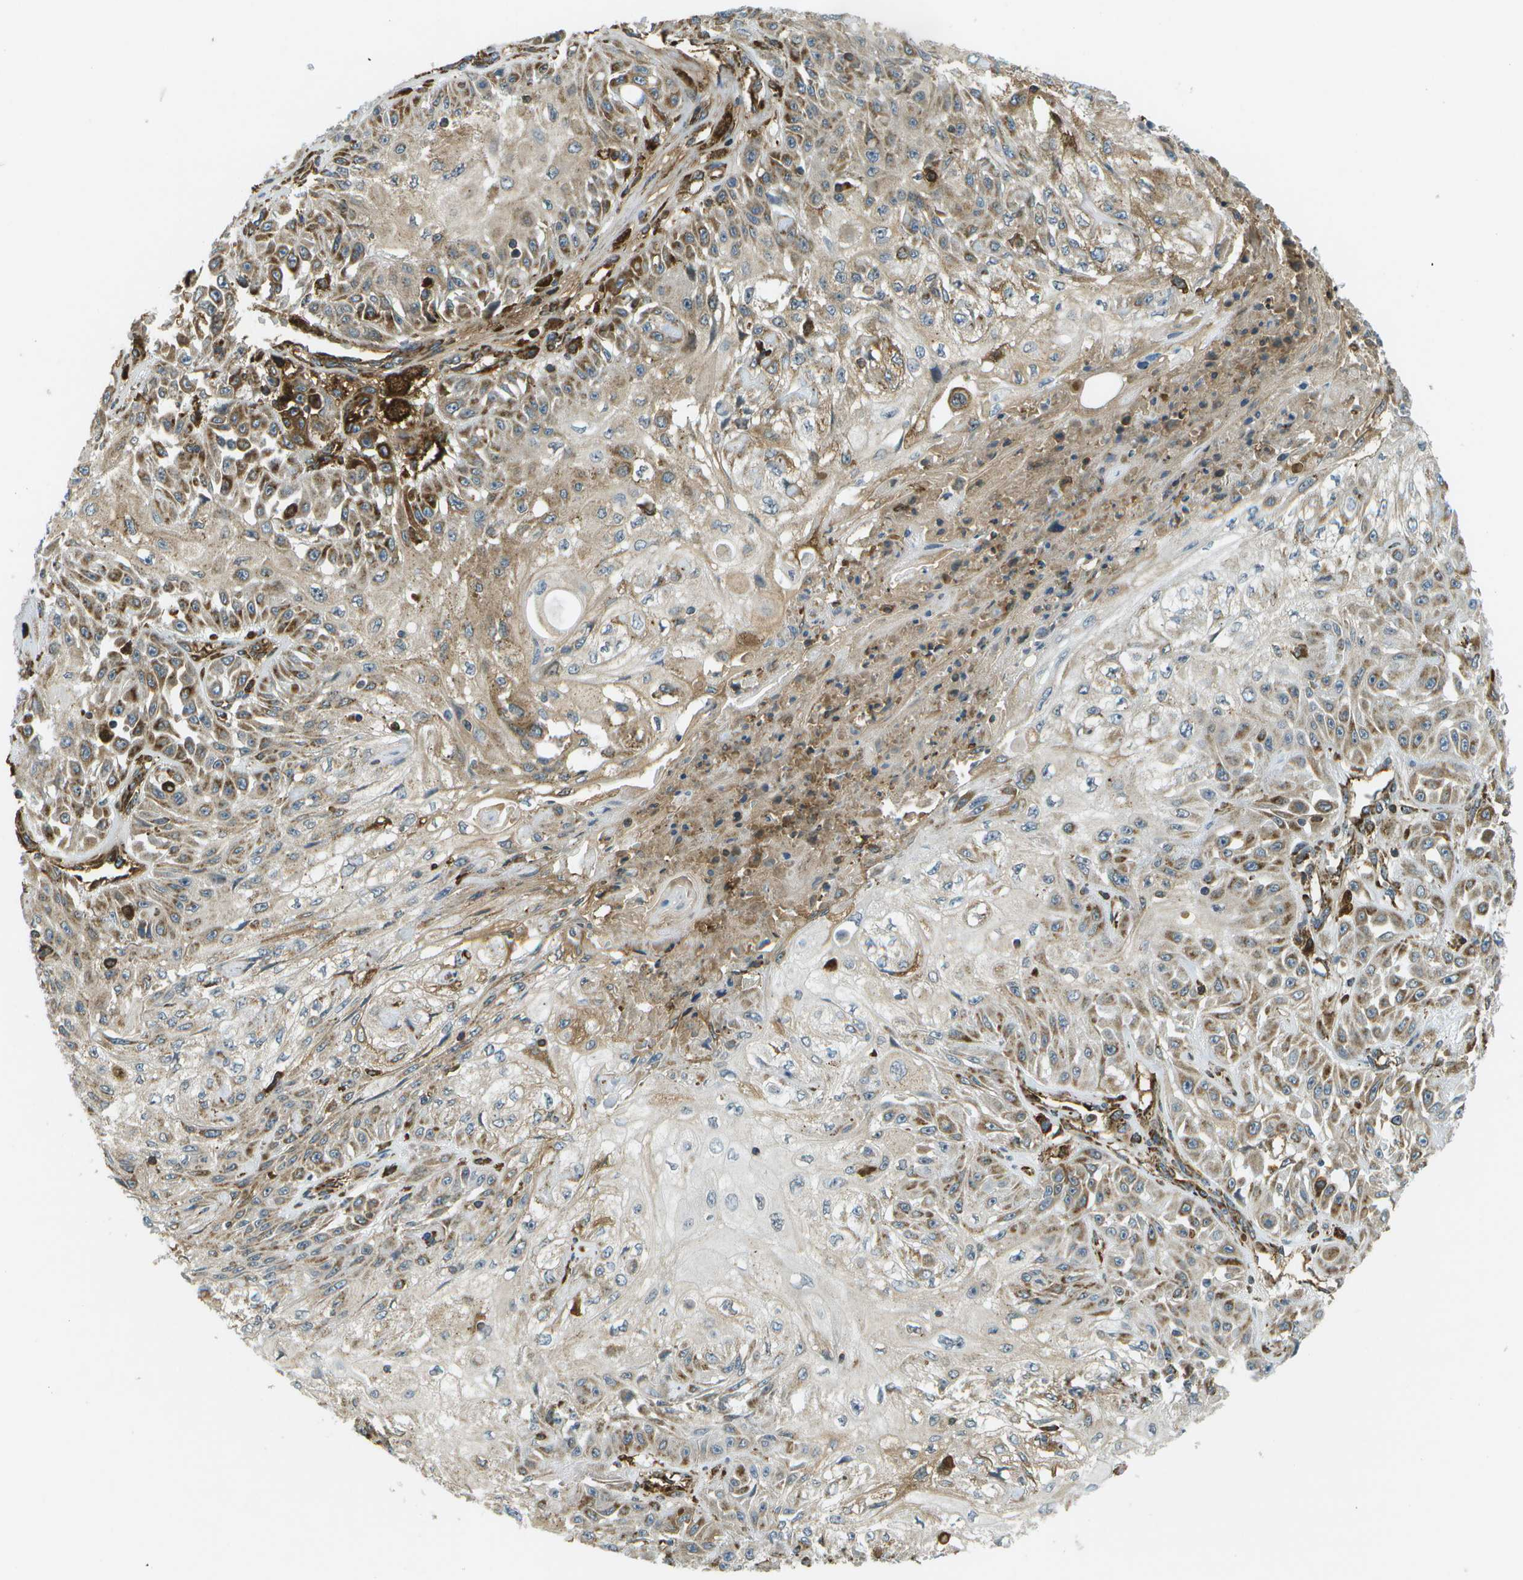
{"staining": {"intensity": "moderate", "quantity": ">75%", "location": "cytoplasmic/membranous"}, "tissue": "skin cancer", "cell_type": "Tumor cells", "image_type": "cancer", "snomed": [{"axis": "morphology", "description": "Squamous cell carcinoma, NOS"}, {"axis": "morphology", "description": "Squamous cell carcinoma, metastatic, NOS"}, {"axis": "topography", "description": "Skin"}, {"axis": "topography", "description": "Lymph node"}], "caption": "Immunohistochemistry (DAB) staining of human squamous cell carcinoma (skin) displays moderate cytoplasmic/membranous protein staining in approximately >75% of tumor cells. Using DAB (3,3'-diaminobenzidine) (brown) and hematoxylin (blue) stains, captured at high magnification using brightfield microscopy.", "gene": "USP30", "patient": {"sex": "male", "age": 75}}